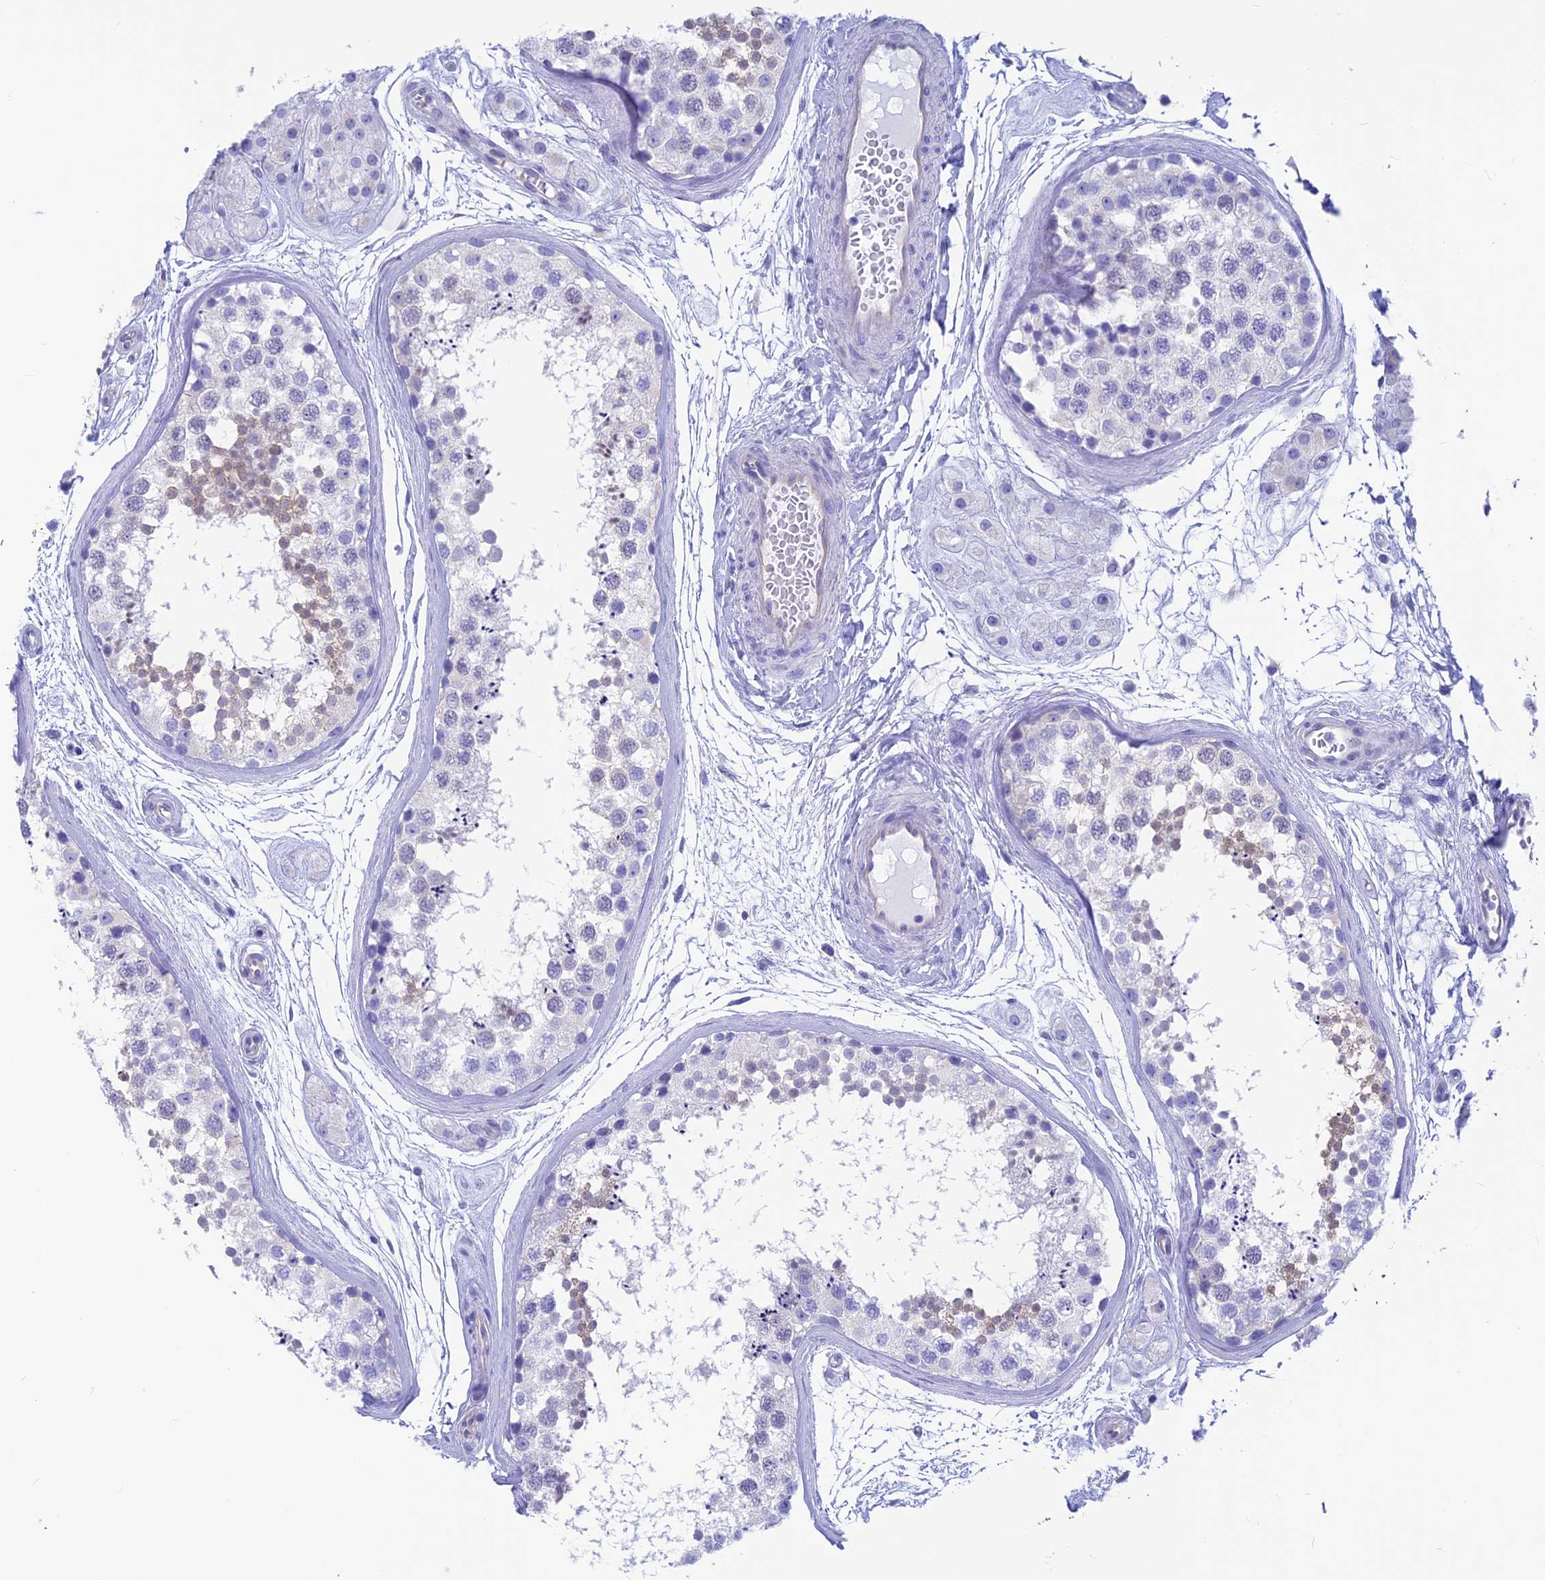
{"staining": {"intensity": "weak", "quantity": "<25%", "location": "cytoplasmic/membranous,nuclear"}, "tissue": "testis", "cell_type": "Cells in seminiferous ducts", "image_type": "normal", "snomed": [{"axis": "morphology", "description": "Normal tissue, NOS"}, {"axis": "topography", "description": "Testis"}], "caption": "The photomicrograph demonstrates no staining of cells in seminiferous ducts in unremarkable testis. The staining is performed using DAB (3,3'-diaminobenzidine) brown chromogen with nuclei counter-stained in using hematoxylin.", "gene": "GNGT2", "patient": {"sex": "male", "age": 56}}